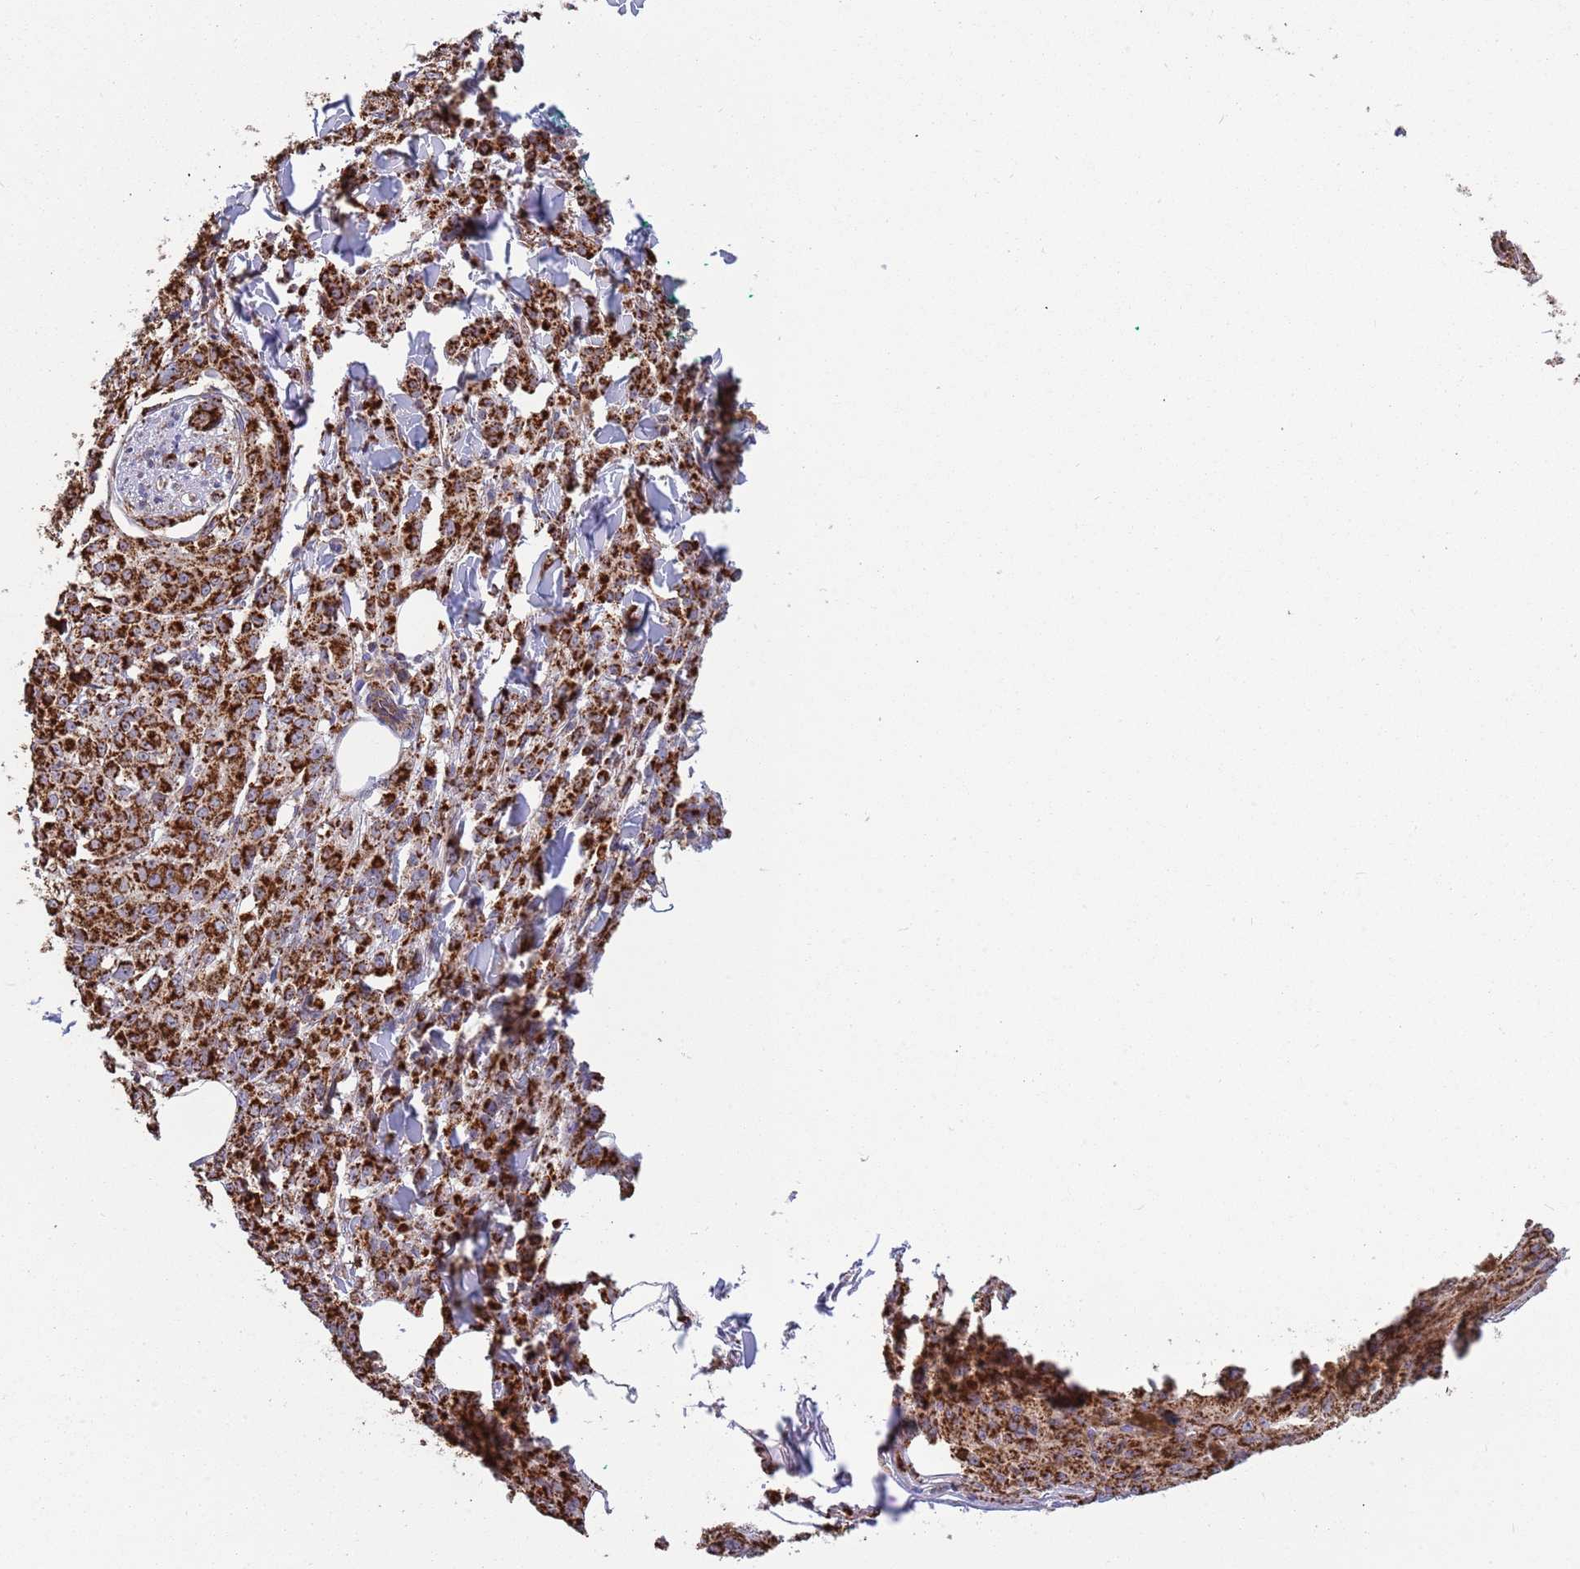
{"staining": {"intensity": "strong", "quantity": ">75%", "location": "cytoplasmic/membranous"}, "tissue": "melanoma", "cell_type": "Tumor cells", "image_type": "cancer", "snomed": [{"axis": "morphology", "description": "Malignant melanoma, NOS"}, {"axis": "topography", "description": "Skin"}], "caption": "Protein expression analysis of malignant melanoma shows strong cytoplasmic/membranous staining in approximately >75% of tumor cells.", "gene": "VPS16", "patient": {"sex": "female", "age": 52}}